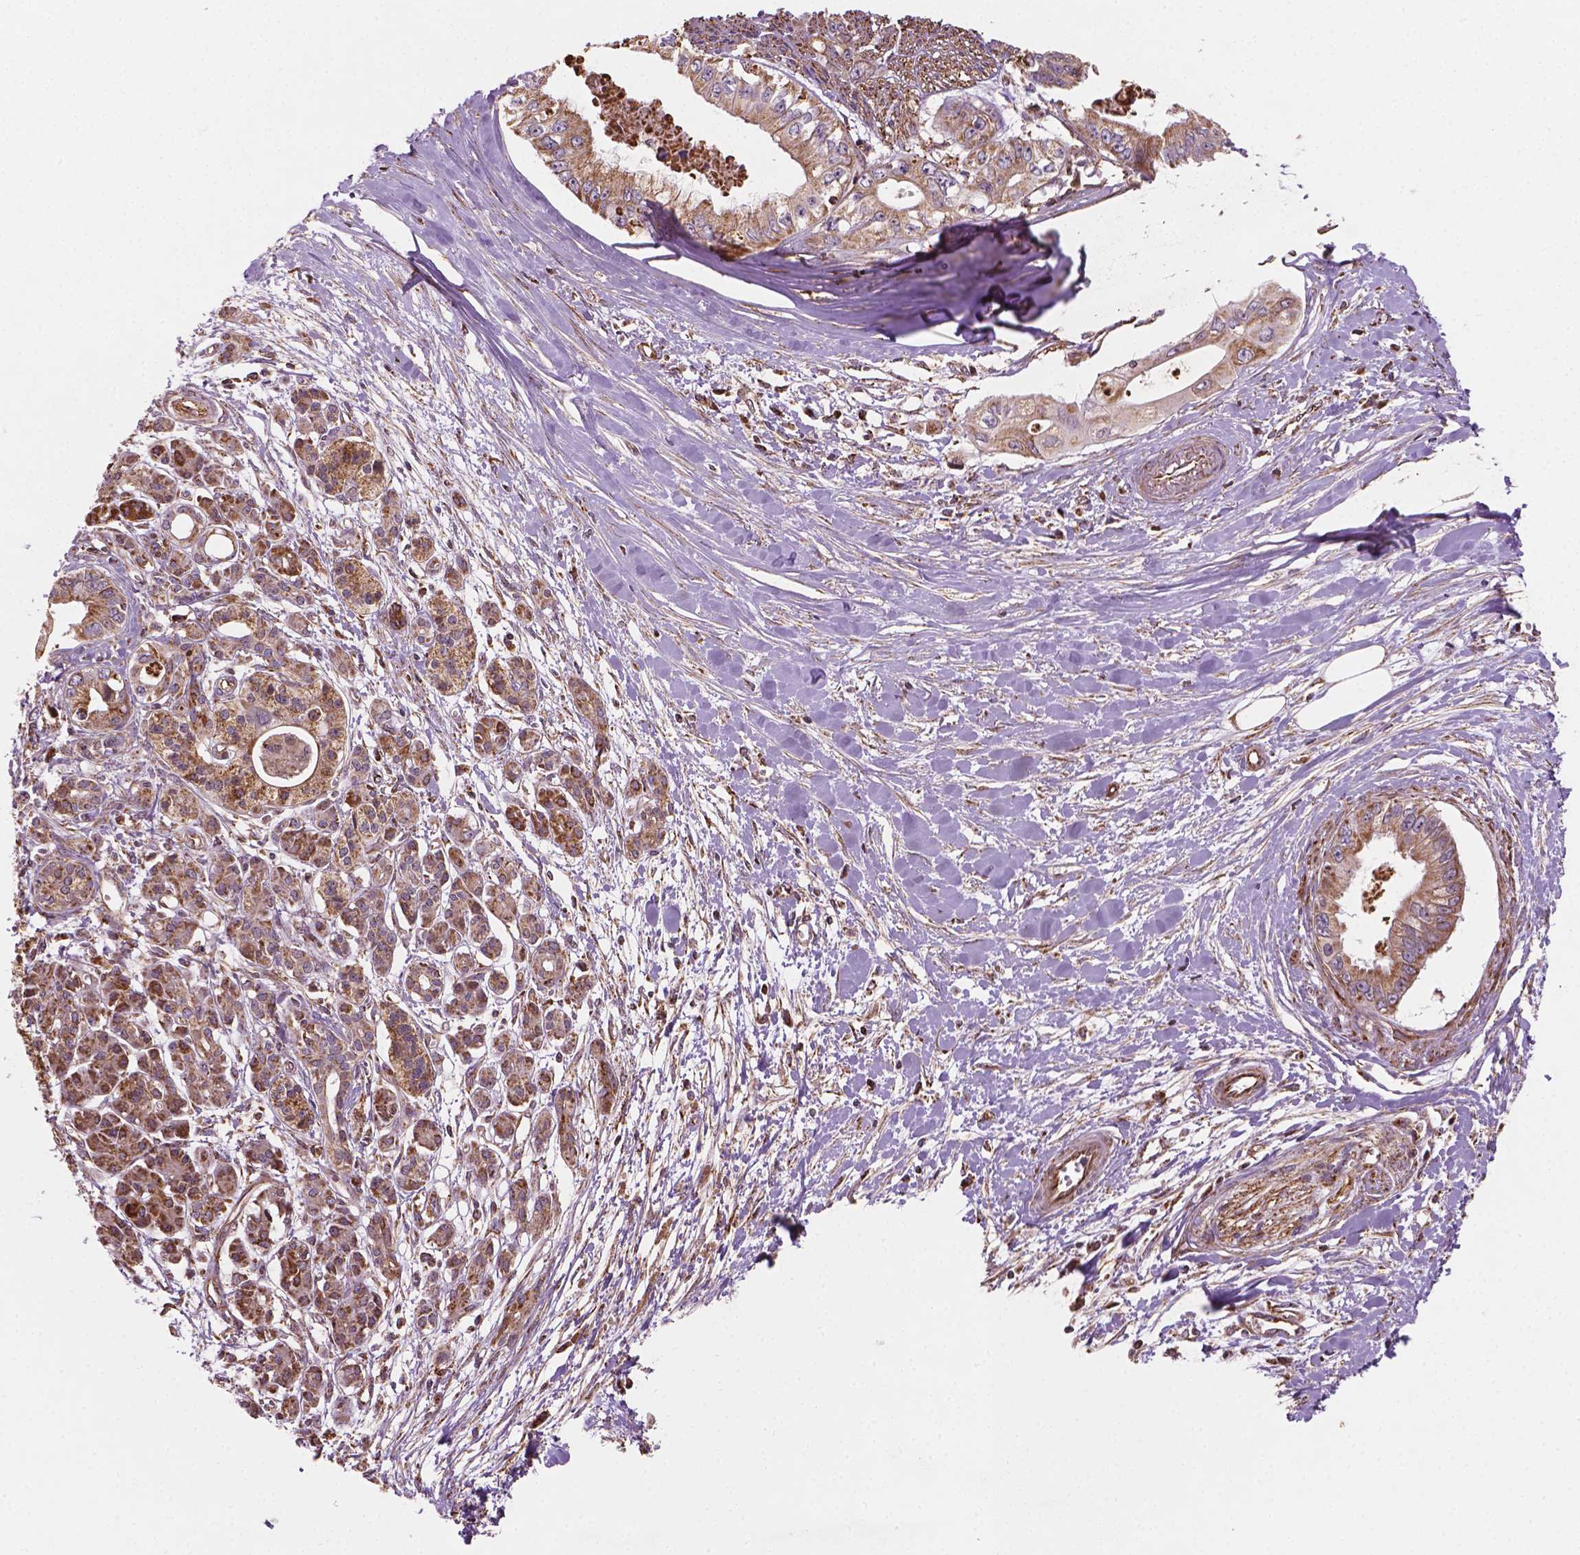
{"staining": {"intensity": "moderate", "quantity": ">75%", "location": "cytoplasmic/membranous"}, "tissue": "pancreatic cancer", "cell_type": "Tumor cells", "image_type": "cancer", "snomed": [{"axis": "morphology", "description": "Adenocarcinoma, NOS"}, {"axis": "topography", "description": "Pancreas"}], "caption": "Adenocarcinoma (pancreatic) tissue shows moderate cytoplasmic/membranous positivity in approximately >75% of tumor cells", "gene": "HS3ST3A1", "patient": {"sex": "male", "age": 60}}